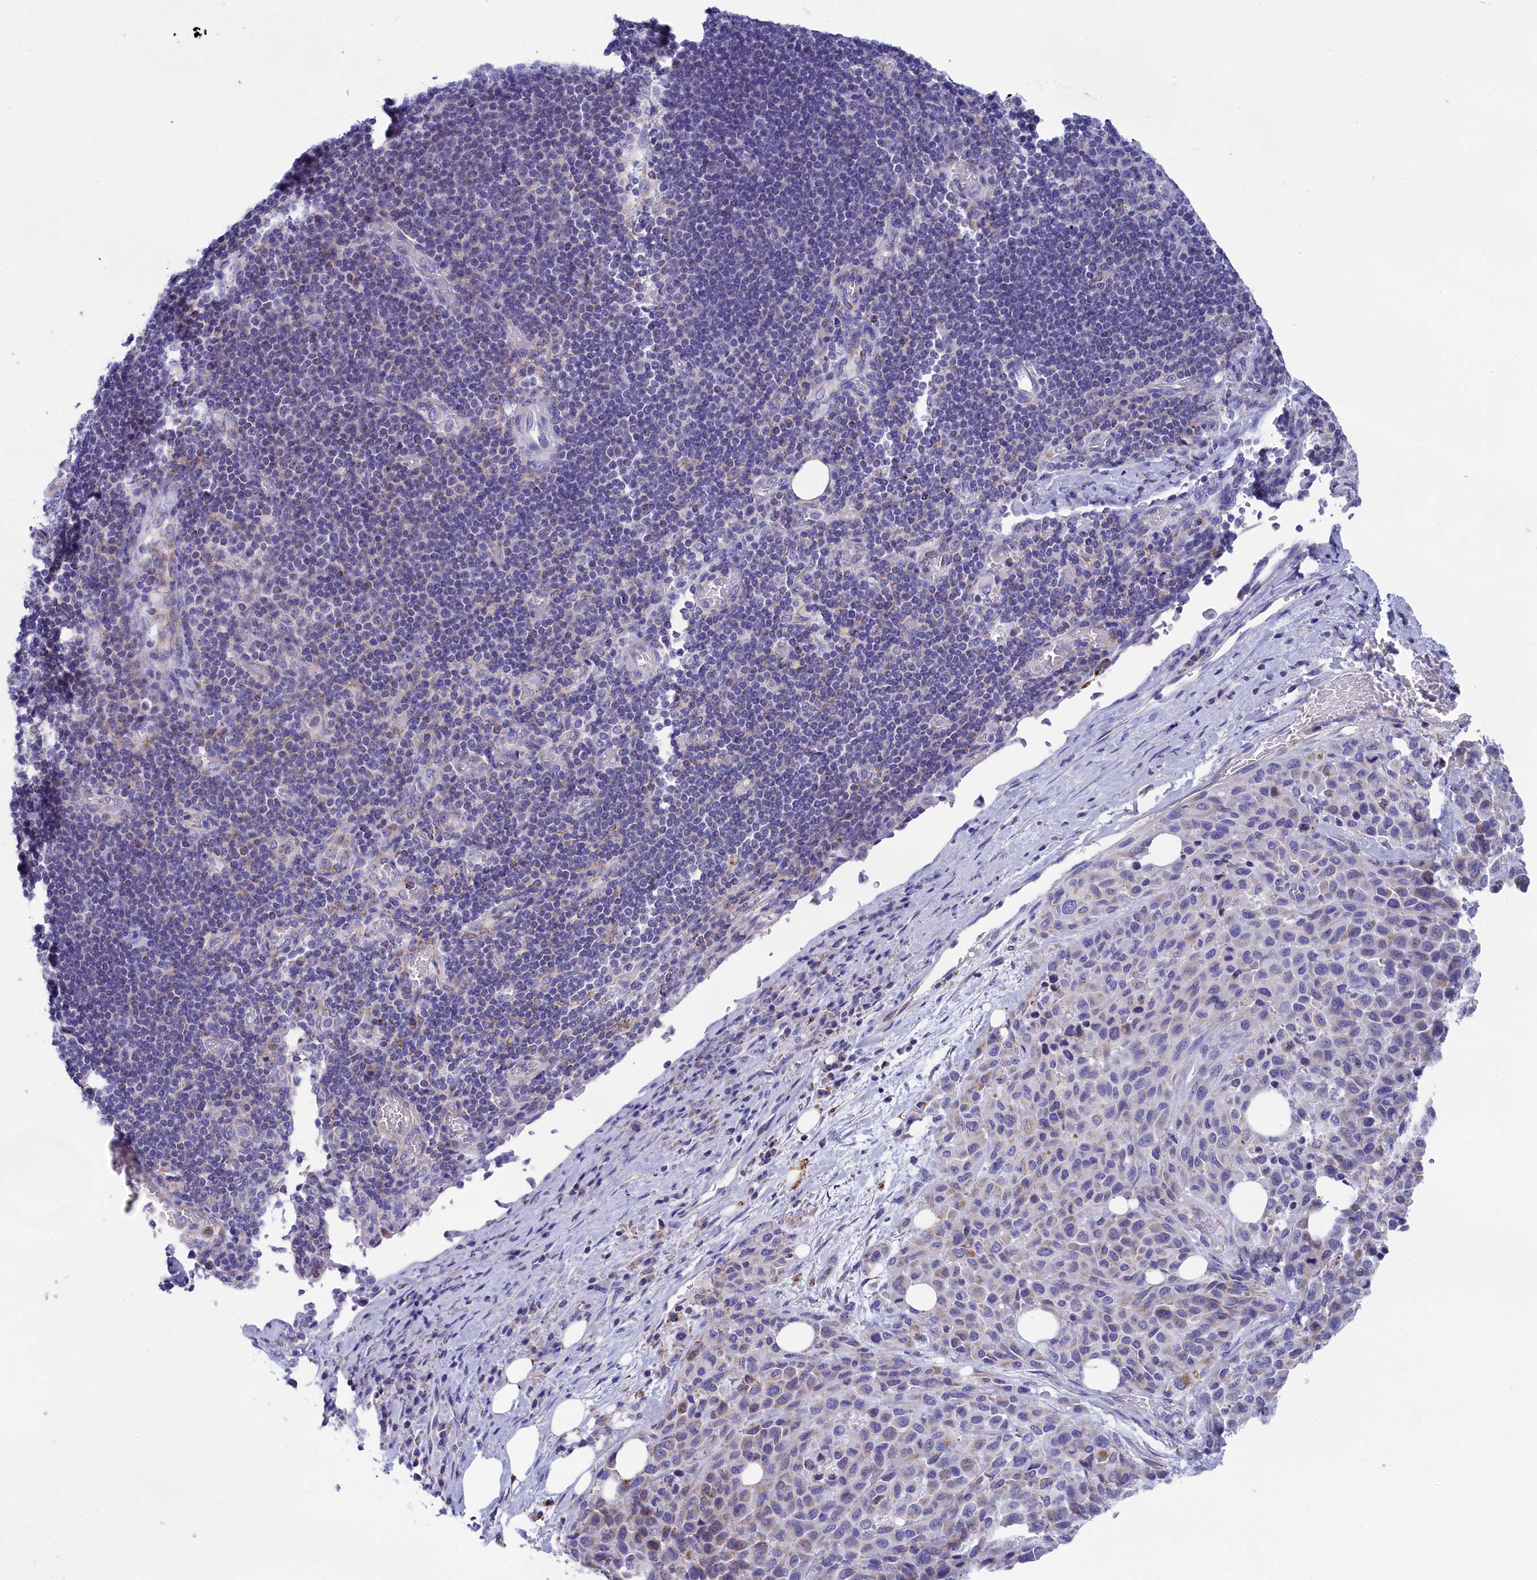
{"staining": {"intensity": "negative", "quantity": "none", "location": "none"}, "tissue": "melanoma", "cell_type": "Tumor cells", "image_type": "cancer", "snomed": [{"axis": "morphology", "description": "Malignant melanoma, Metastatic site"}, {"axis": "topography", "description": "Skin"}], "caption": "A micrograph of human melanoma is negative for staining in tumor cells. (Brightfield microscopy of DAB (3,3'-diaminobenzidine) immunohistochemistry (IHC) at high magnification).", "gene": "PRDM12", "patient": {"sex": "female", "age": 81}}